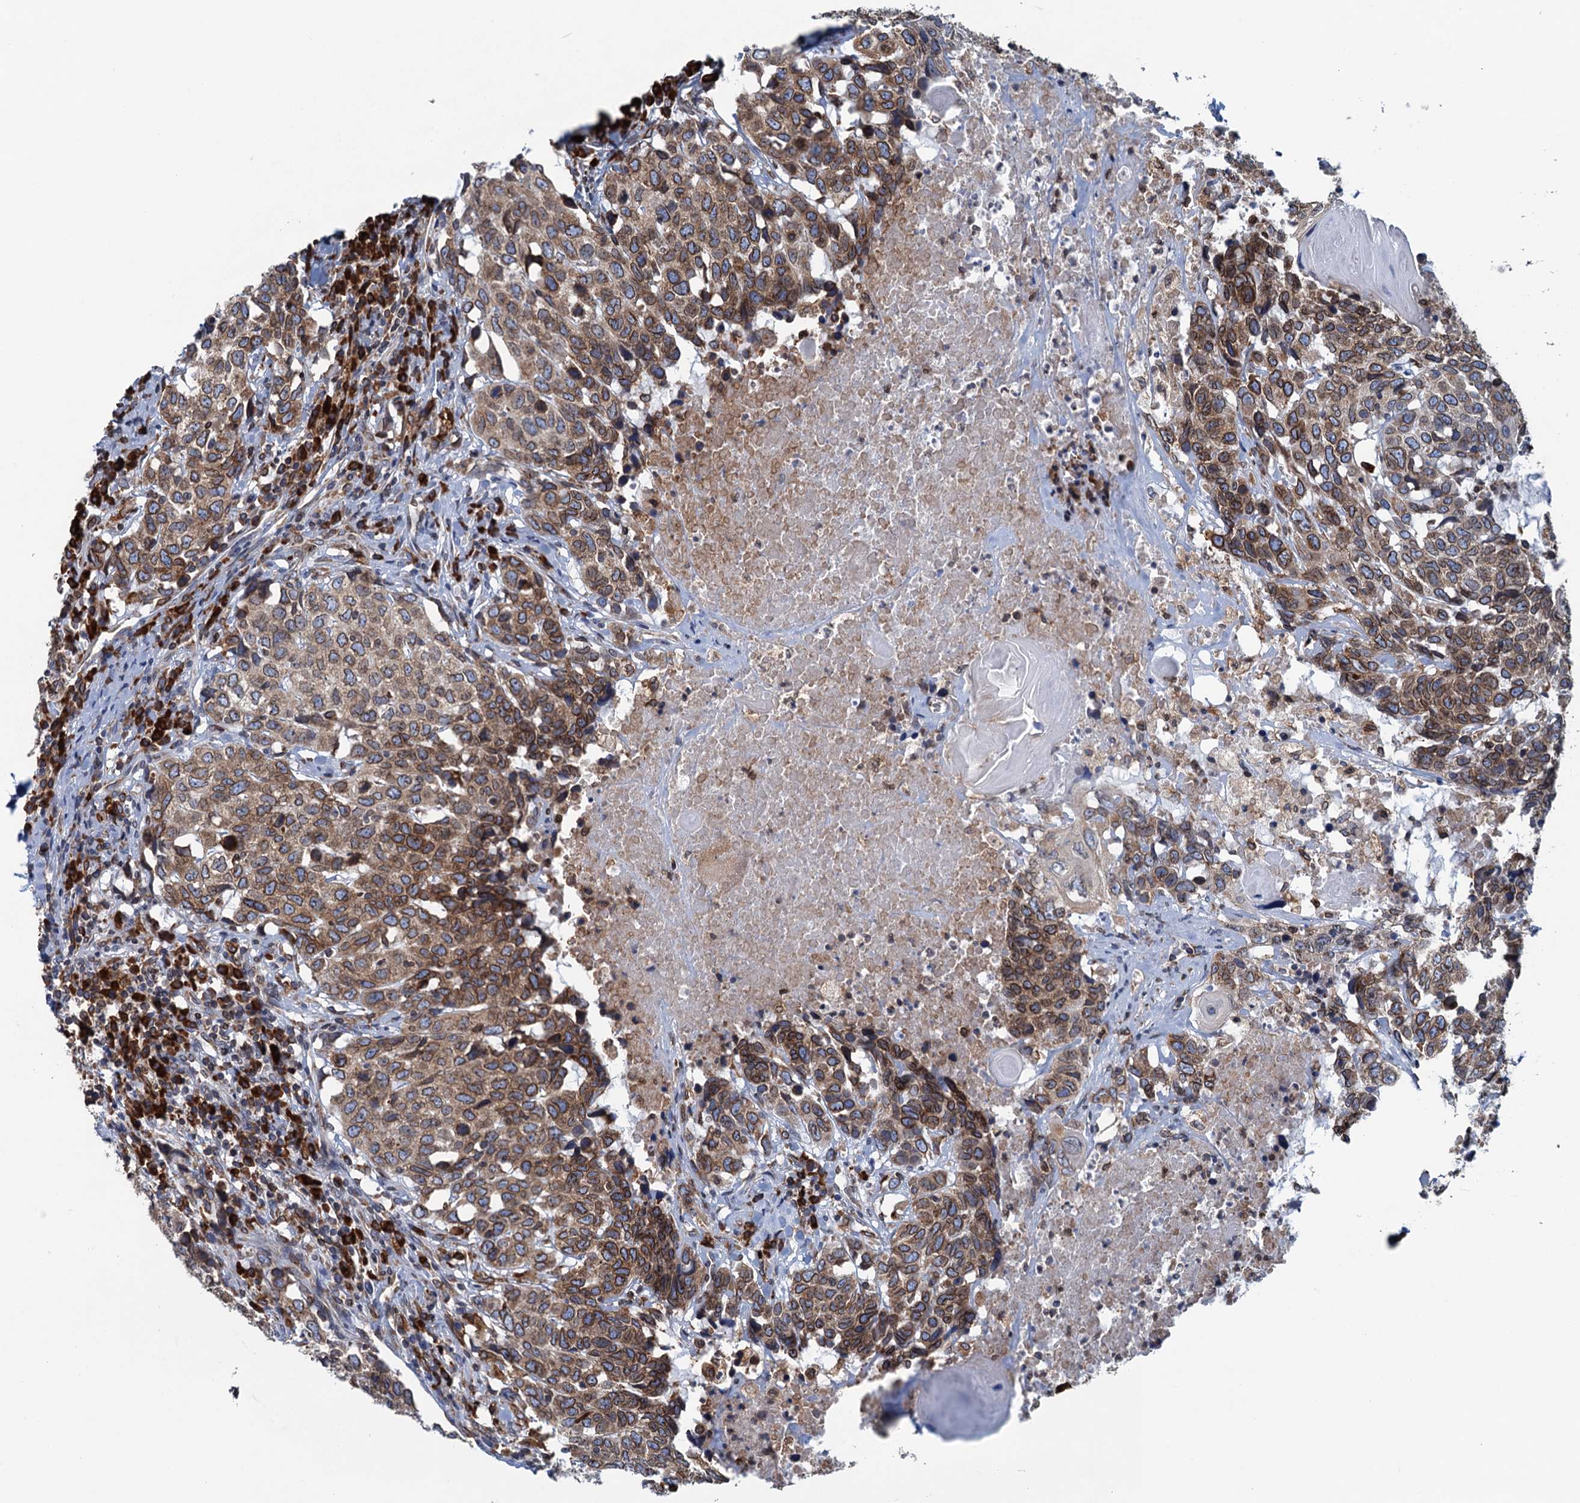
{"staining": {"intensity": "moderate", "quantity": ">75%", "location": "cytoplasmic/membranous"}, "tissue": "head and neck cancer", "cell_type": "Tumor cells", "image_type": "cancer", "snomed": [{"axis": "morphology", "description": "Squamous cell carcinoma, NOS"}, {"axis": "topography", "description": "Head-Neck"}], "caption": "The image demonstrates immunohistochemical staining of head and neck squamous cell carcinoma. There is moderate cytoplasmic/membranous expression is identified in about >75% of tumor cells.", "gene": "TMEM205", "patient": {"sex": "male", "age": 66}}